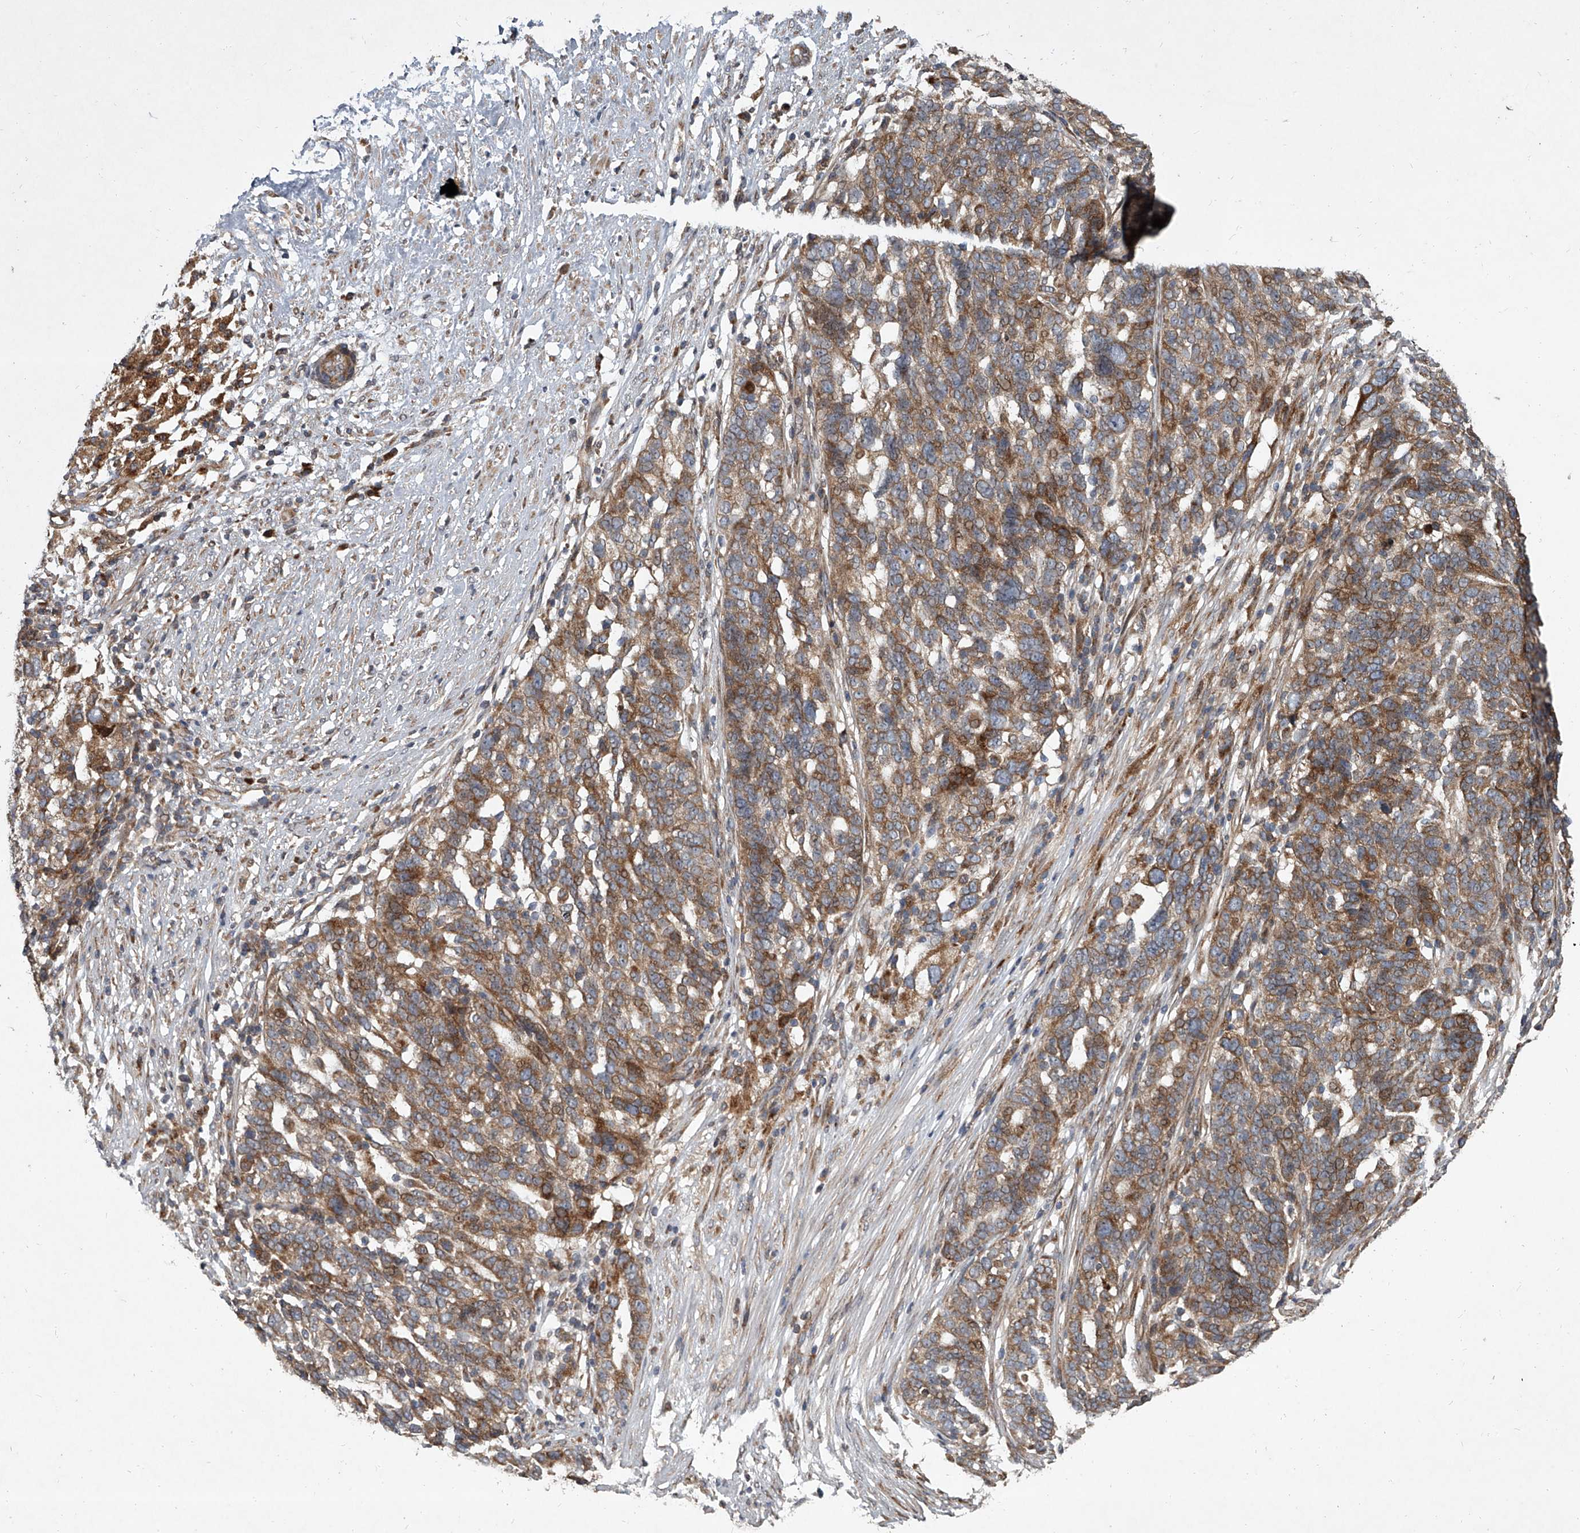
{"staining": {"intensity": "moderate", "quantity": ">75%", "location": "cytoplasmic/membranous"}, "tissue": "ovarian cancer", "cell_type": "Tumor cells", "image_type": "cancer", "snomed": [{"axis": "morphology", "description": "Cystadenocarcinoma, serous, NOS"}, {"axis": "topography", "description": "Ovary"}], "caption": "Immunohistochemistry photomicrograph of human serous cystadenocarcinoma (ovarian) stained for a protein (brown), which exhibits medium levels of moderate cytoplasmic/membranous expression in about >75% of tumor cells.", "gene": "EVA1C", "patient": {"sex": "female", "age": 59}}